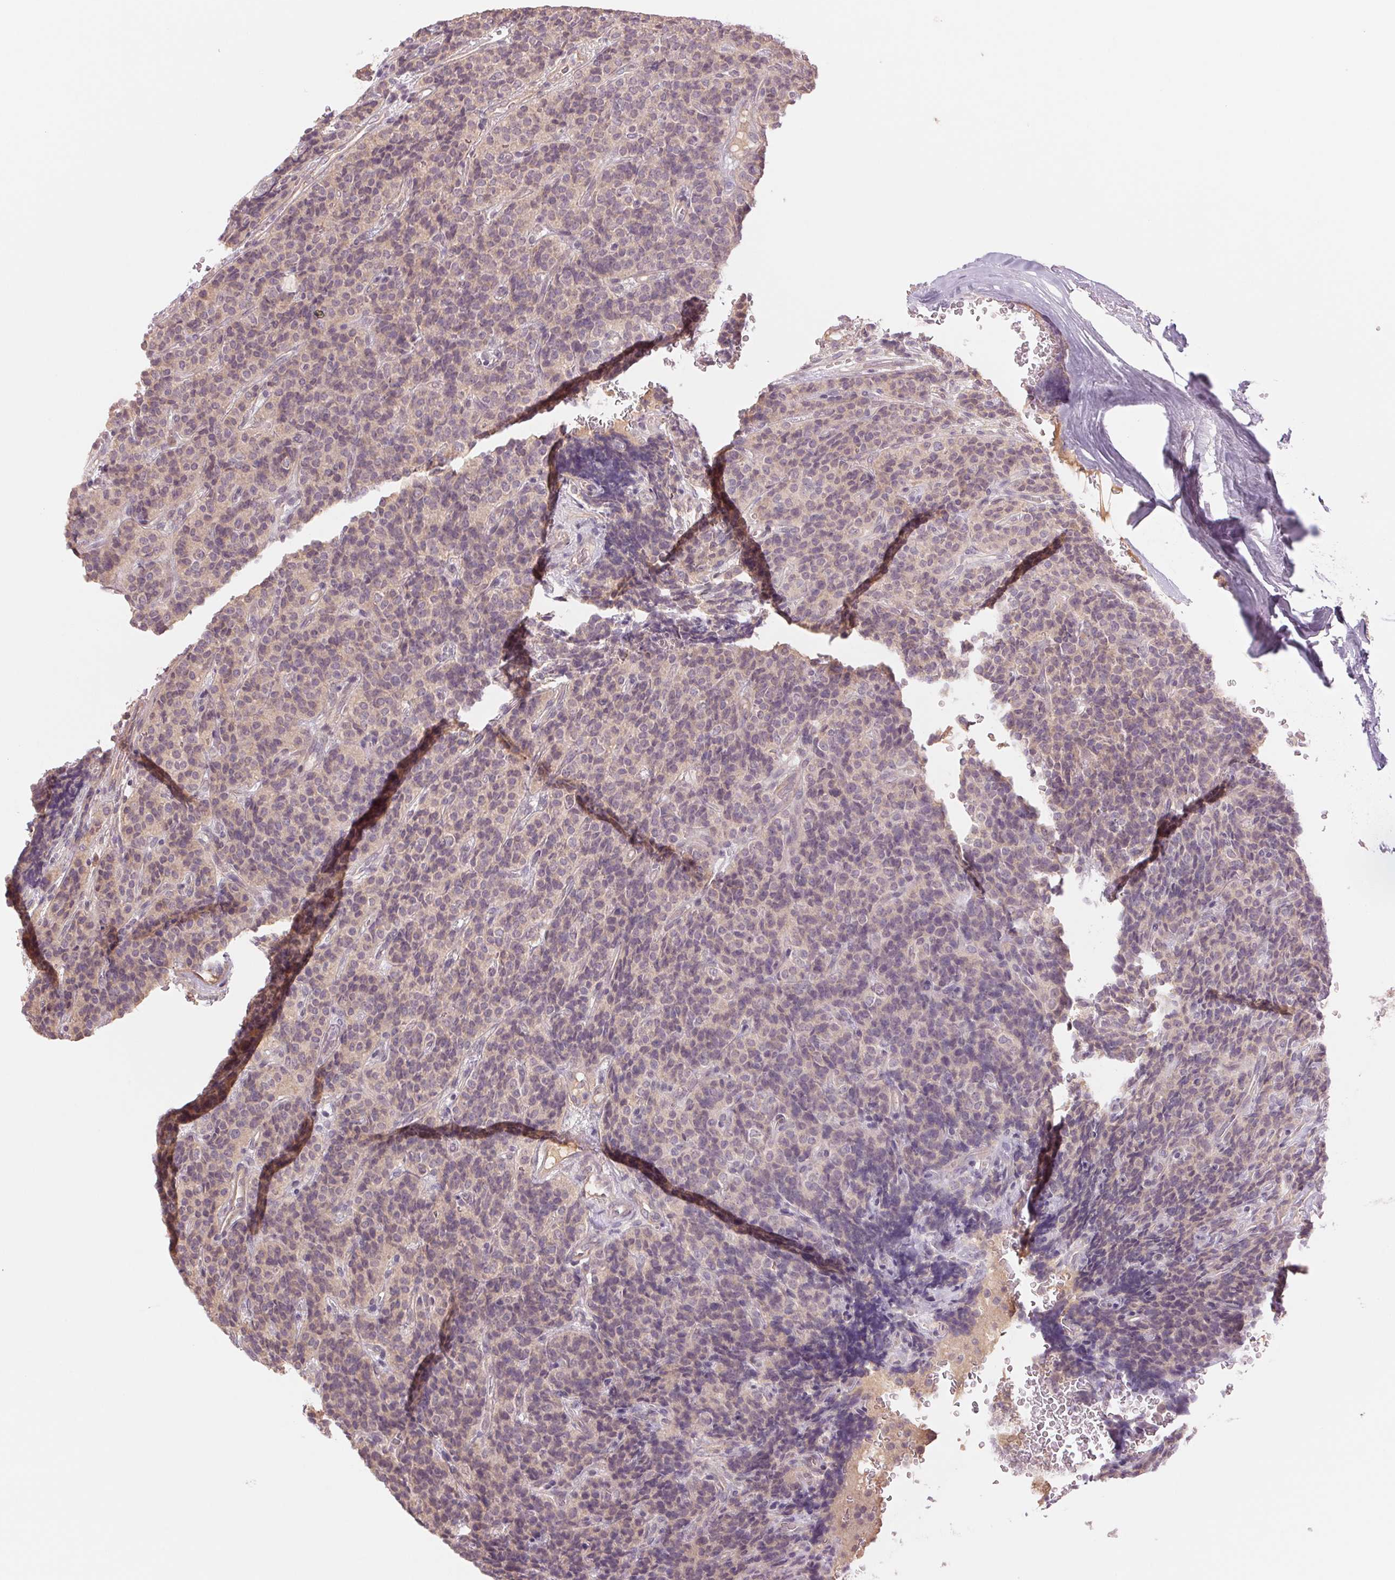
{"staining": {"intensity": "negative", "quantity": "none", "location": "none"}, "tissue": "carcinoid", "cell_type": "Tumor cells", "image_type": "cancer", "snomed": [{"axis": "morphology", "description": "Carcinoid, malignant, NOS"}, {"axis": "topography", "description": "Pancreas"}], "caption": "High power microscopy histopathology image of an immunohistochemistry (IHC) histopathology image of malignant carcinoid, revealing no significant staining in tumor cells.", "gene": "PPIA", "patient": {"sex": "male", "age": 36}}